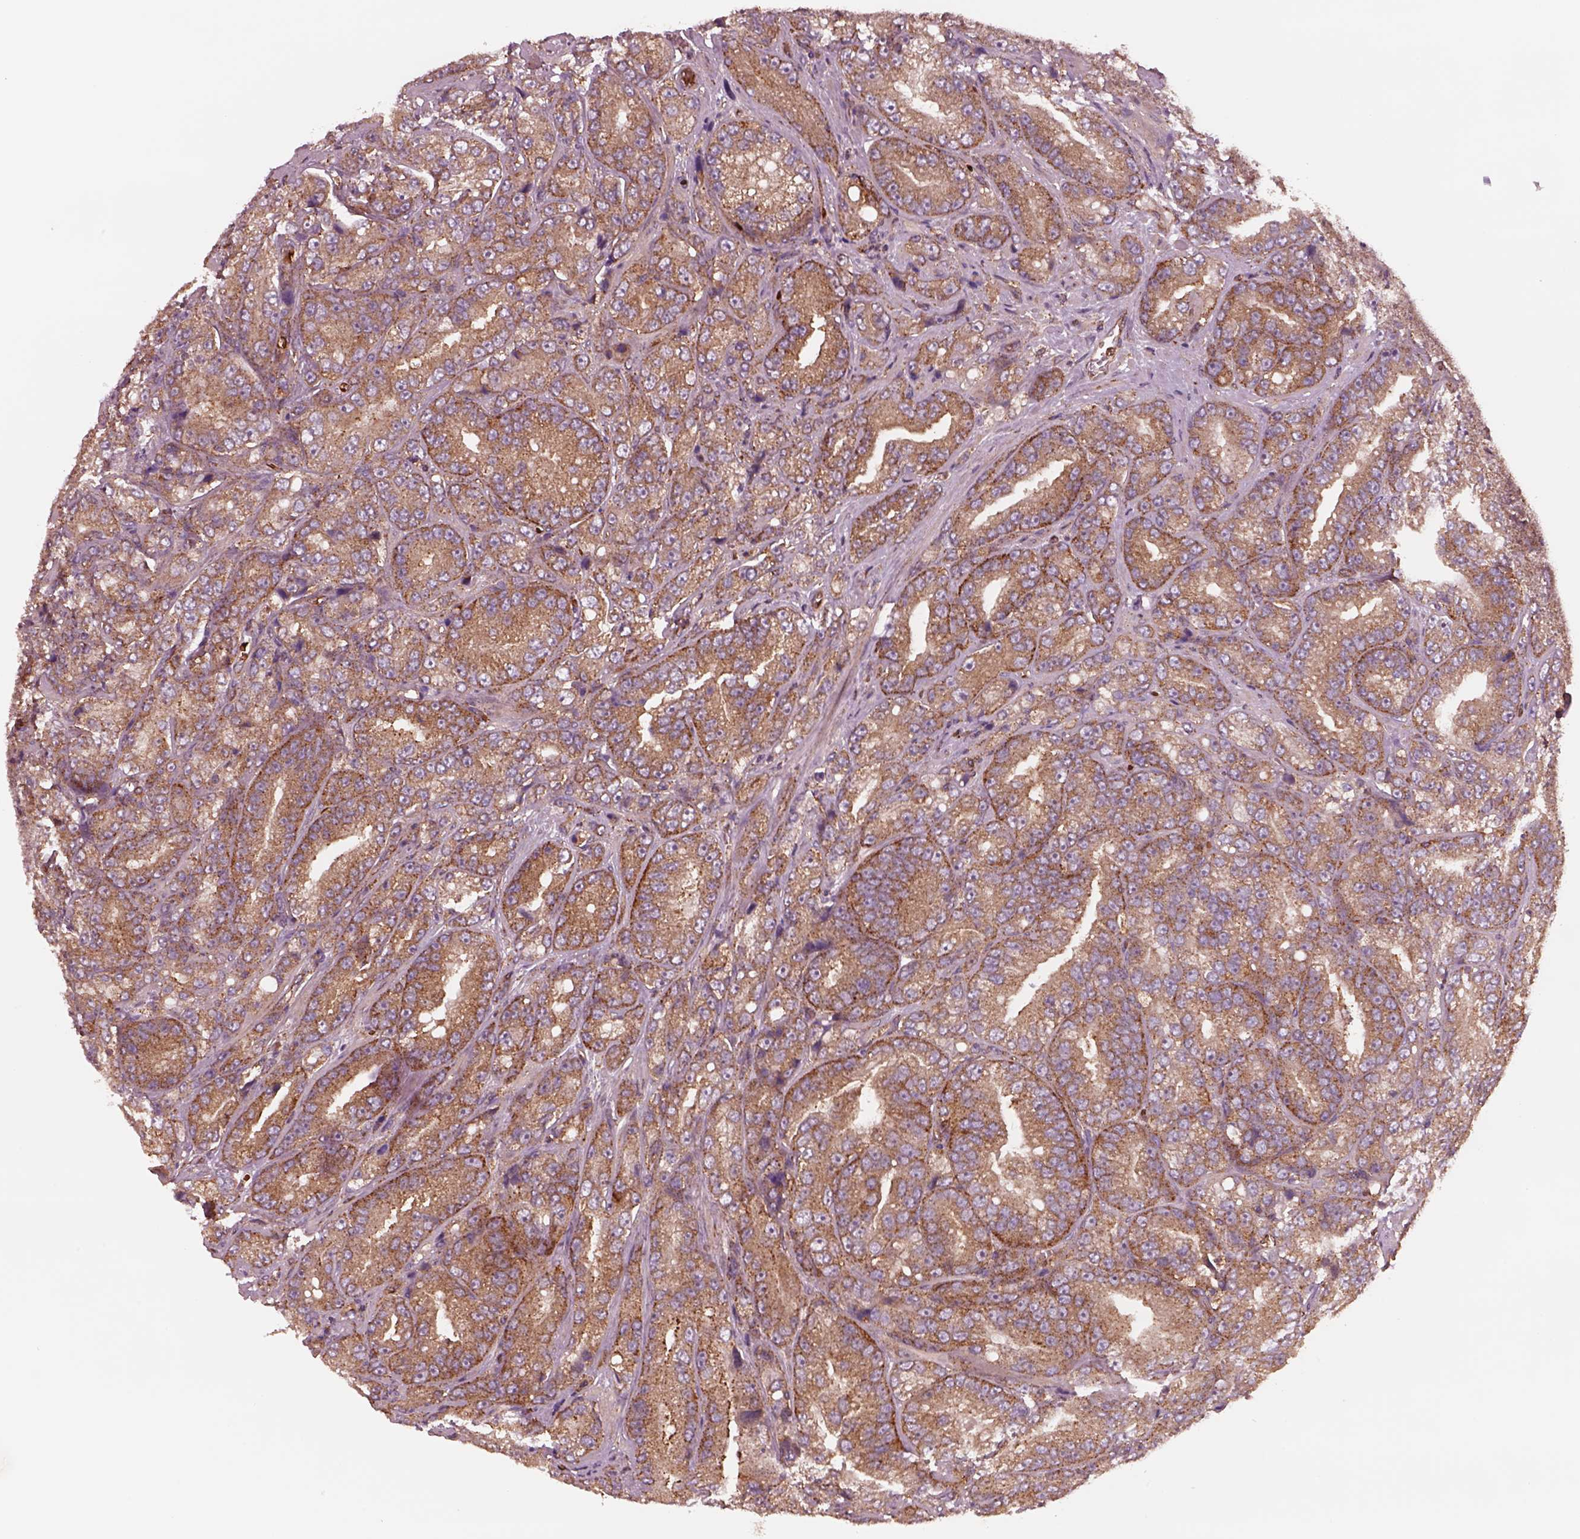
{"staining": {"intensity": "moderate", "quantity": "25%-75%", "location": "cytoplasmic/membranous"}, "tissue": "prostate cancer", "cell_type": "Tumor cells", "image_type": "cancer", "snomed": [{"axis": "morphology", "description": "Adenocarcinoma, NOS"}, {"axis": "topography", "description": "Prostate"}], "caption": "Immunohistochemical staining of human prostate cancer (adenocarcinoma) demonstrates moderate cytoplasmic/membranous protein staining in about 25%-75% of tumor cells.", "gene": "WASHC2A", "patient": {"sex": "male", "age": 63}}